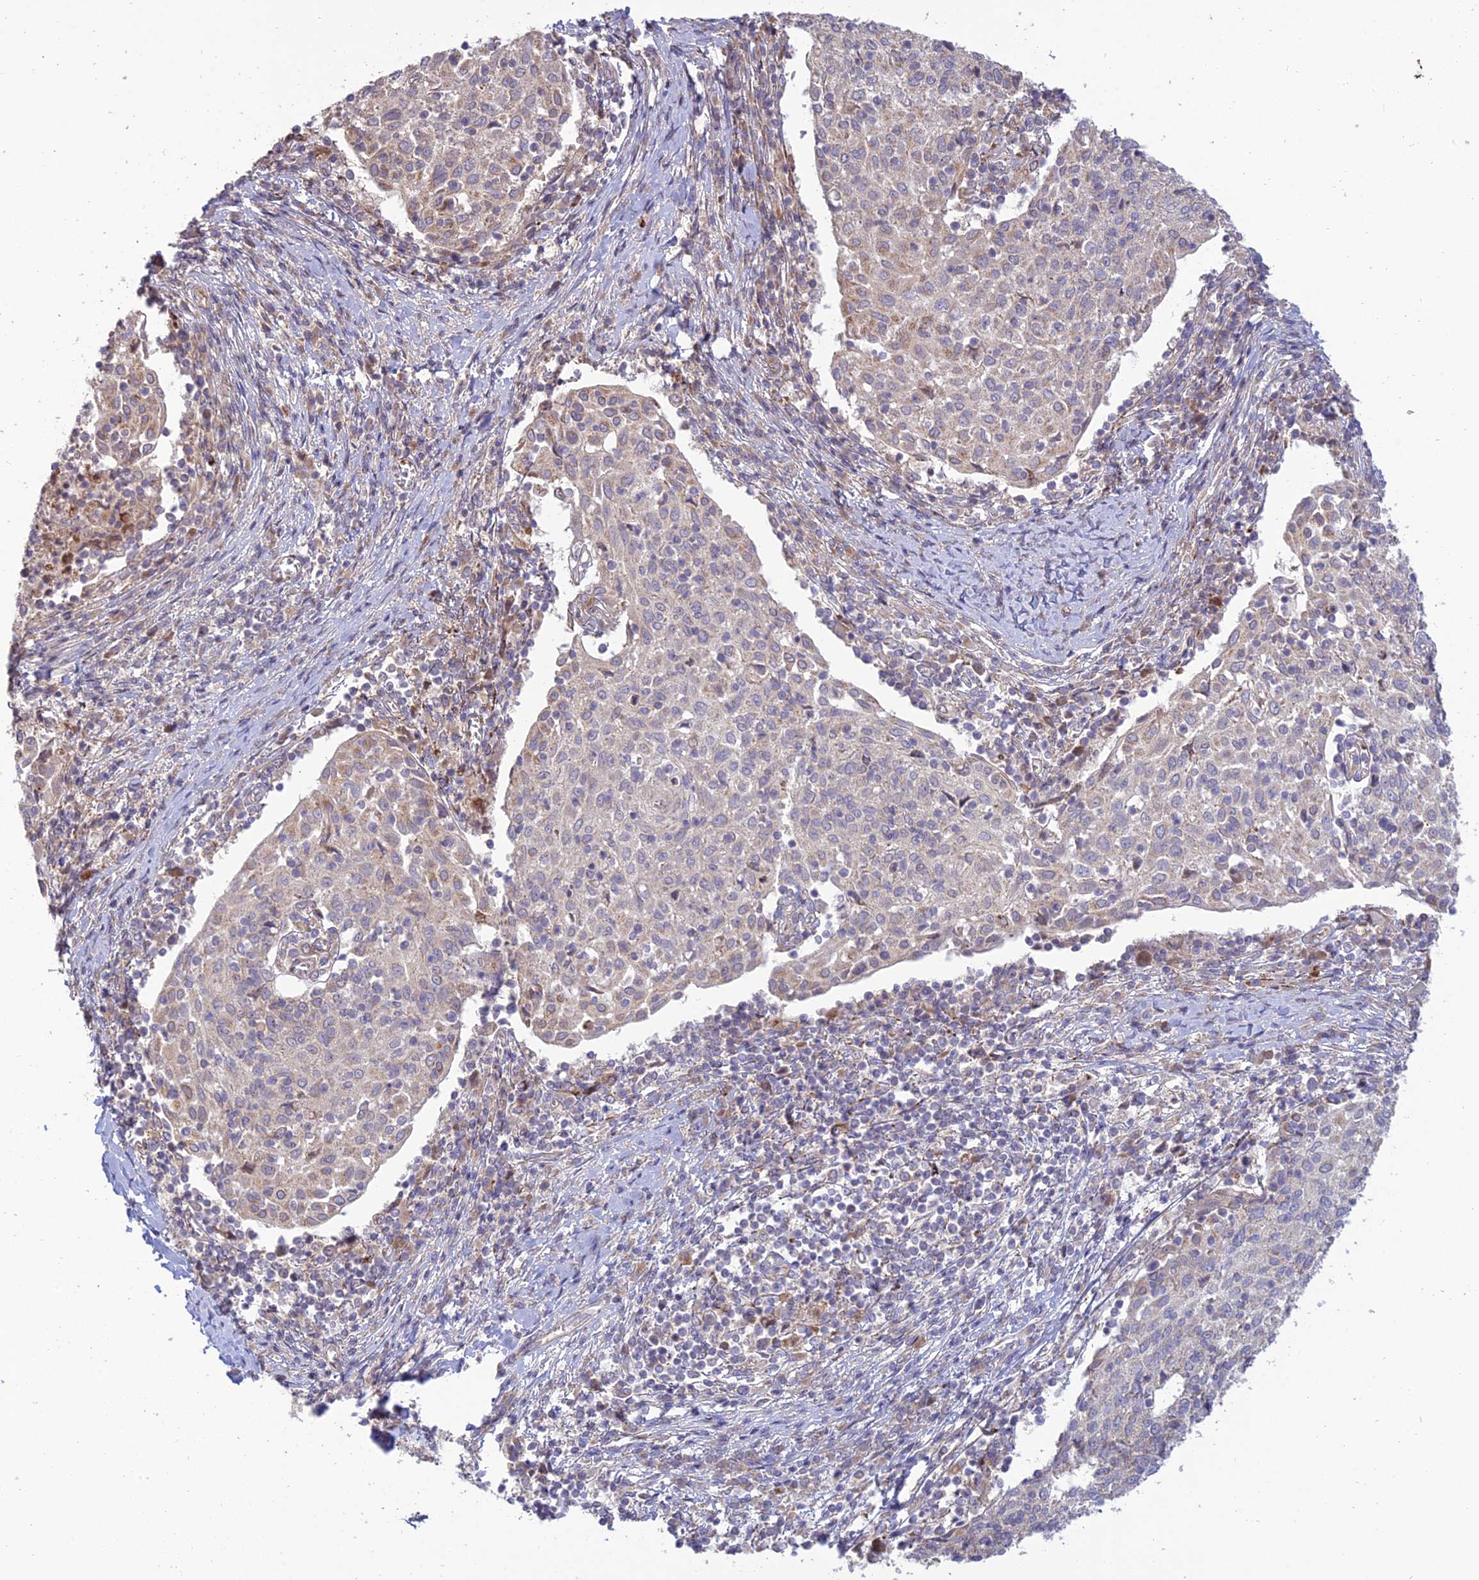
{"staining": {"intensity": "weak", "quantity": "25%-75%", "location": "cytoplasmic/membranous"}, "tissue": "cervical cancer", "cell_type": "Tumor cells", "image_type": "cancer", "snomed": [{"axis": "morphology", "description": "Squamous cell carcinoma, NOS"}, {"axis": "topography", "description": "Cervix"}], "caption": "Immunohistochemical staining of cervical cancer shows low levels of weak cytoplasmic/membranous expression in about 25%-75% of tumor cells.", "gene": "C3orf20", "patient": {"sex": "female", "age": 52}}